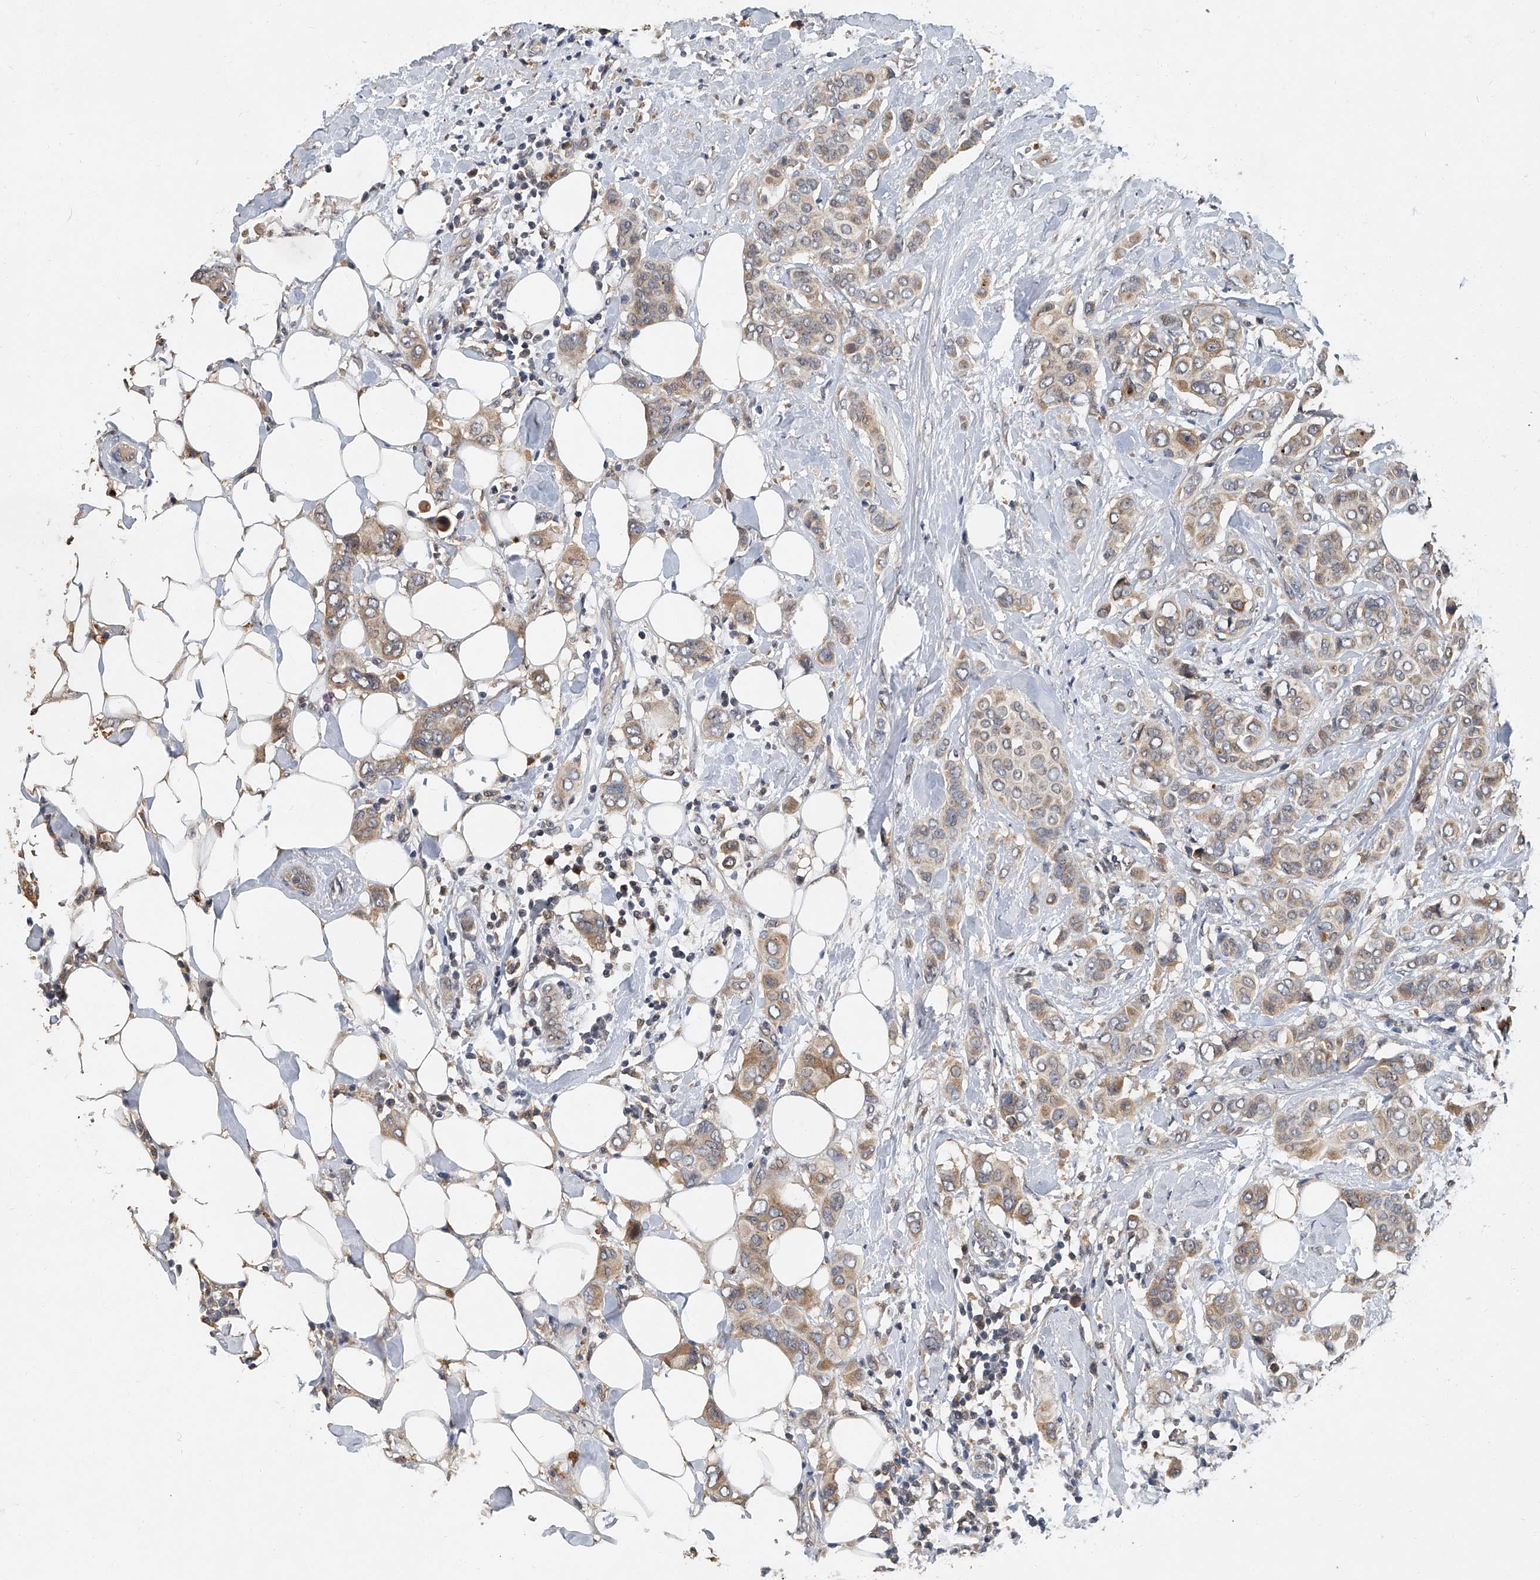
{"staining": {"intensity": "moderate", "quantity": "25%-75%", "location": "cytoplasmic/membranous"}, "tissue": "breast cancer", "cell_type": "Tumor cells", "image_type": "cancer", "snomed": [{"axis": "morphology", "description": "Lobular carcinoma"}, {"axis": "topography", "description": "Breast"}], "caption": "Breast cancer (lobular carcinoma) stained for a protein (brown) demonstrates moderate cytoplasmic/membranous positive staining in about 25%-75% of tumor cells.", "gene": "JAG2", "patient": {"sex": "female", "age": 51}}